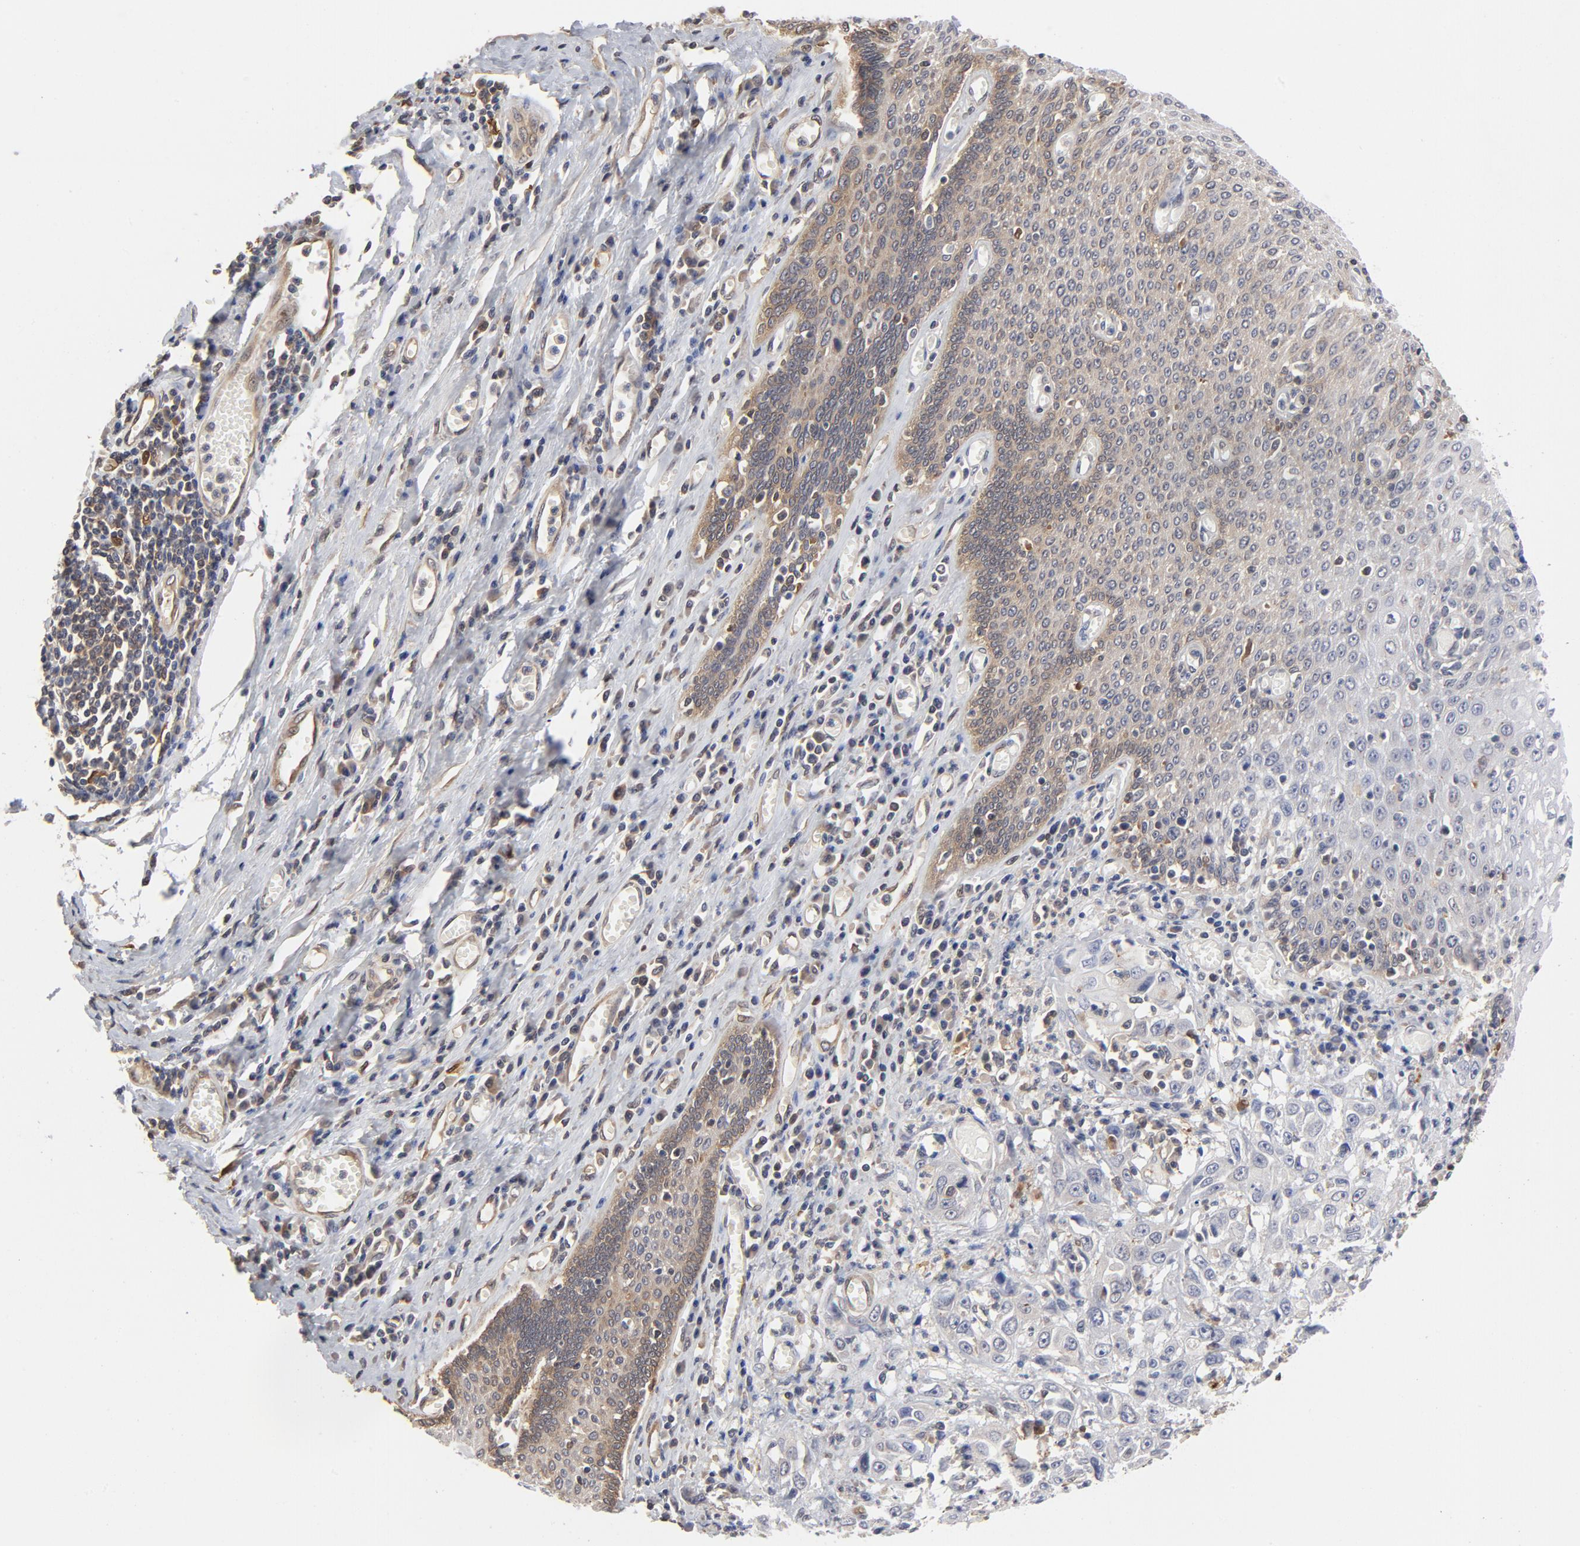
{"staining": {"intensity": "negative", "quantity": "none", "location": "none"}, "tissue": "esophagus", "cell_type": "Squamous epithelial cells", "image_type": "normal", "snomed": [{"axis": "morphology", "description": "Normal tissue, NOS"}, {"axis": "topography", "description": "Esophagus"}], "caption": "Immunohistochemical staining of benign esophagus displays no significant positivity in squamous epithelial cells. Nuclei are stained in blue.", "gene": "ASMTL", "patient": {"sex": "male", "age": 65}}